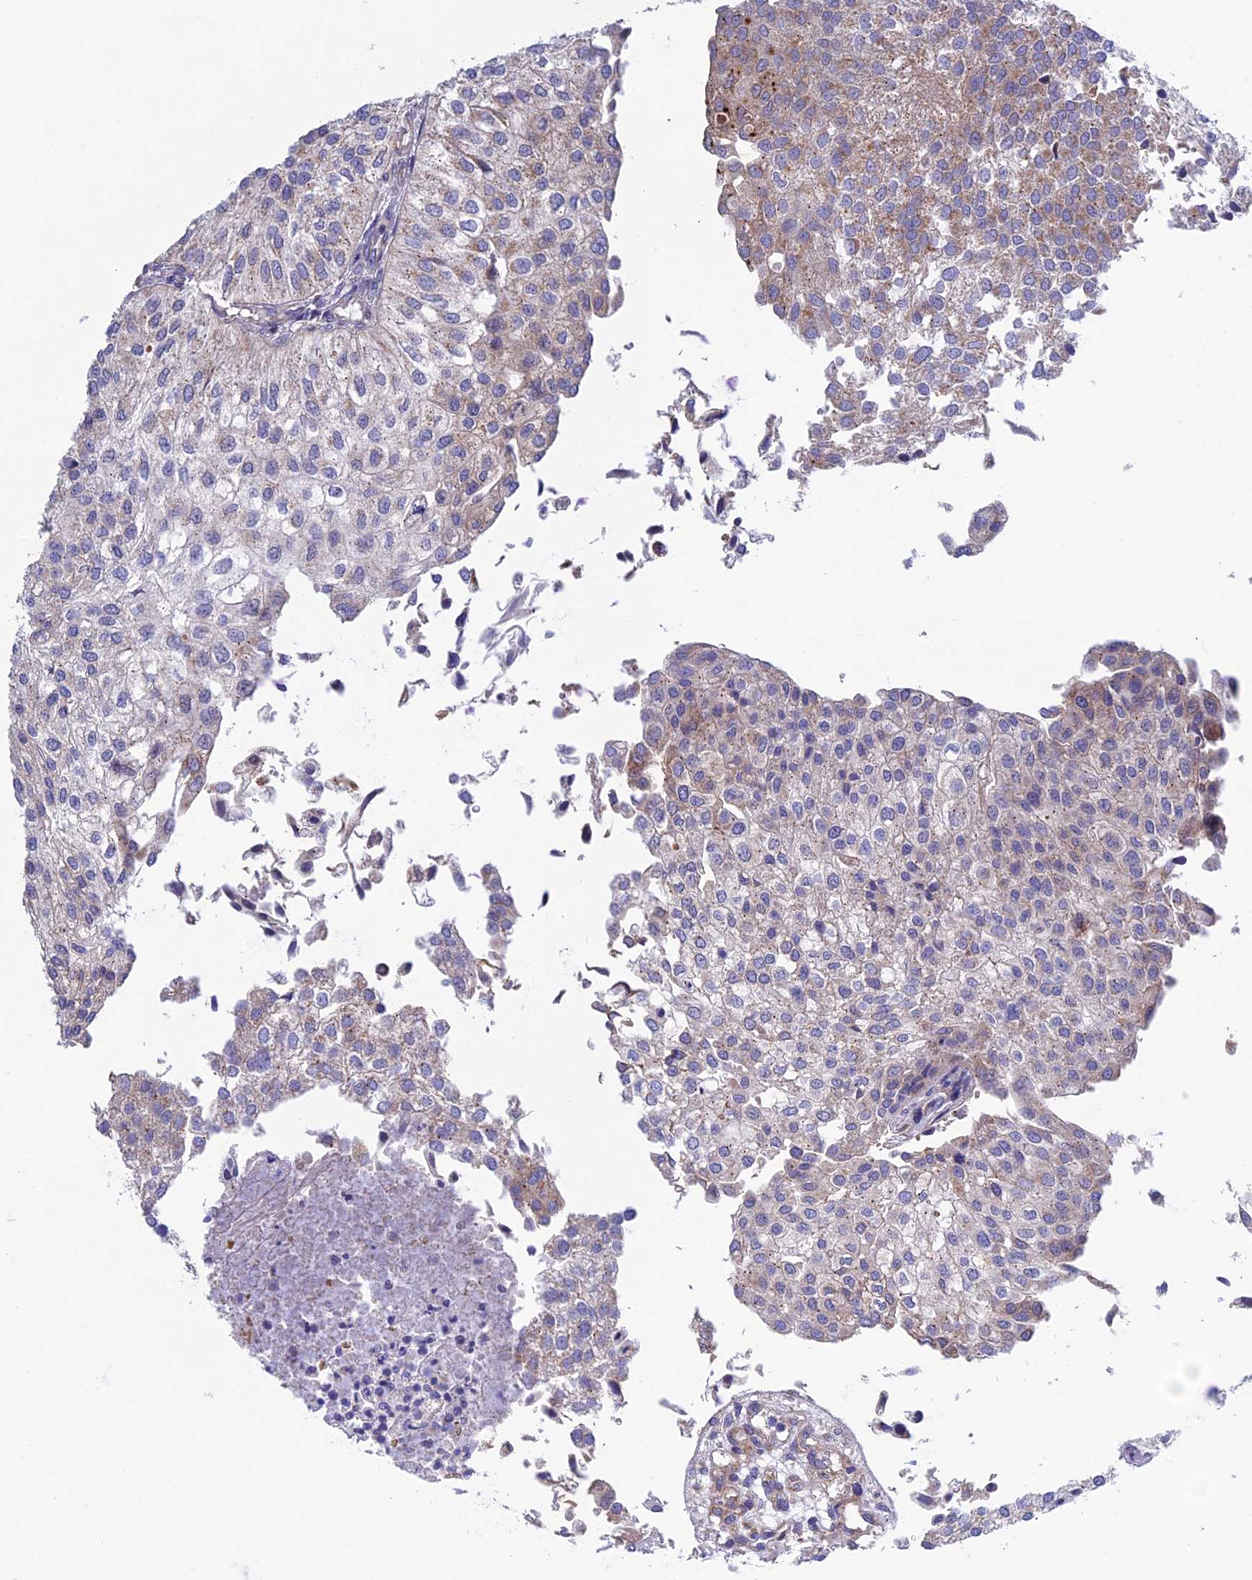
{"staining": {"intensity": "moderate", "quantity": "<25%", "location": "cytoplasmic/membranous"}, "tissue": "urothelial cancer", "cell_type": "Tumor cells", "image_type": "cancer", "snomed": [{"axis": "morphology", "description": "Urothelial carcinoma, Low grade"}, {"axis": "topography", "description": "Urinary bladder"}], "caption": "Immunohistochemical staining of human urothelial cancer exhibits low levels of moderate cytoplasmic/membranous expression in approximately <25% of tumor cells.", "gene": "ETFDH", "patient": {"sex": "female", "age": 89}}